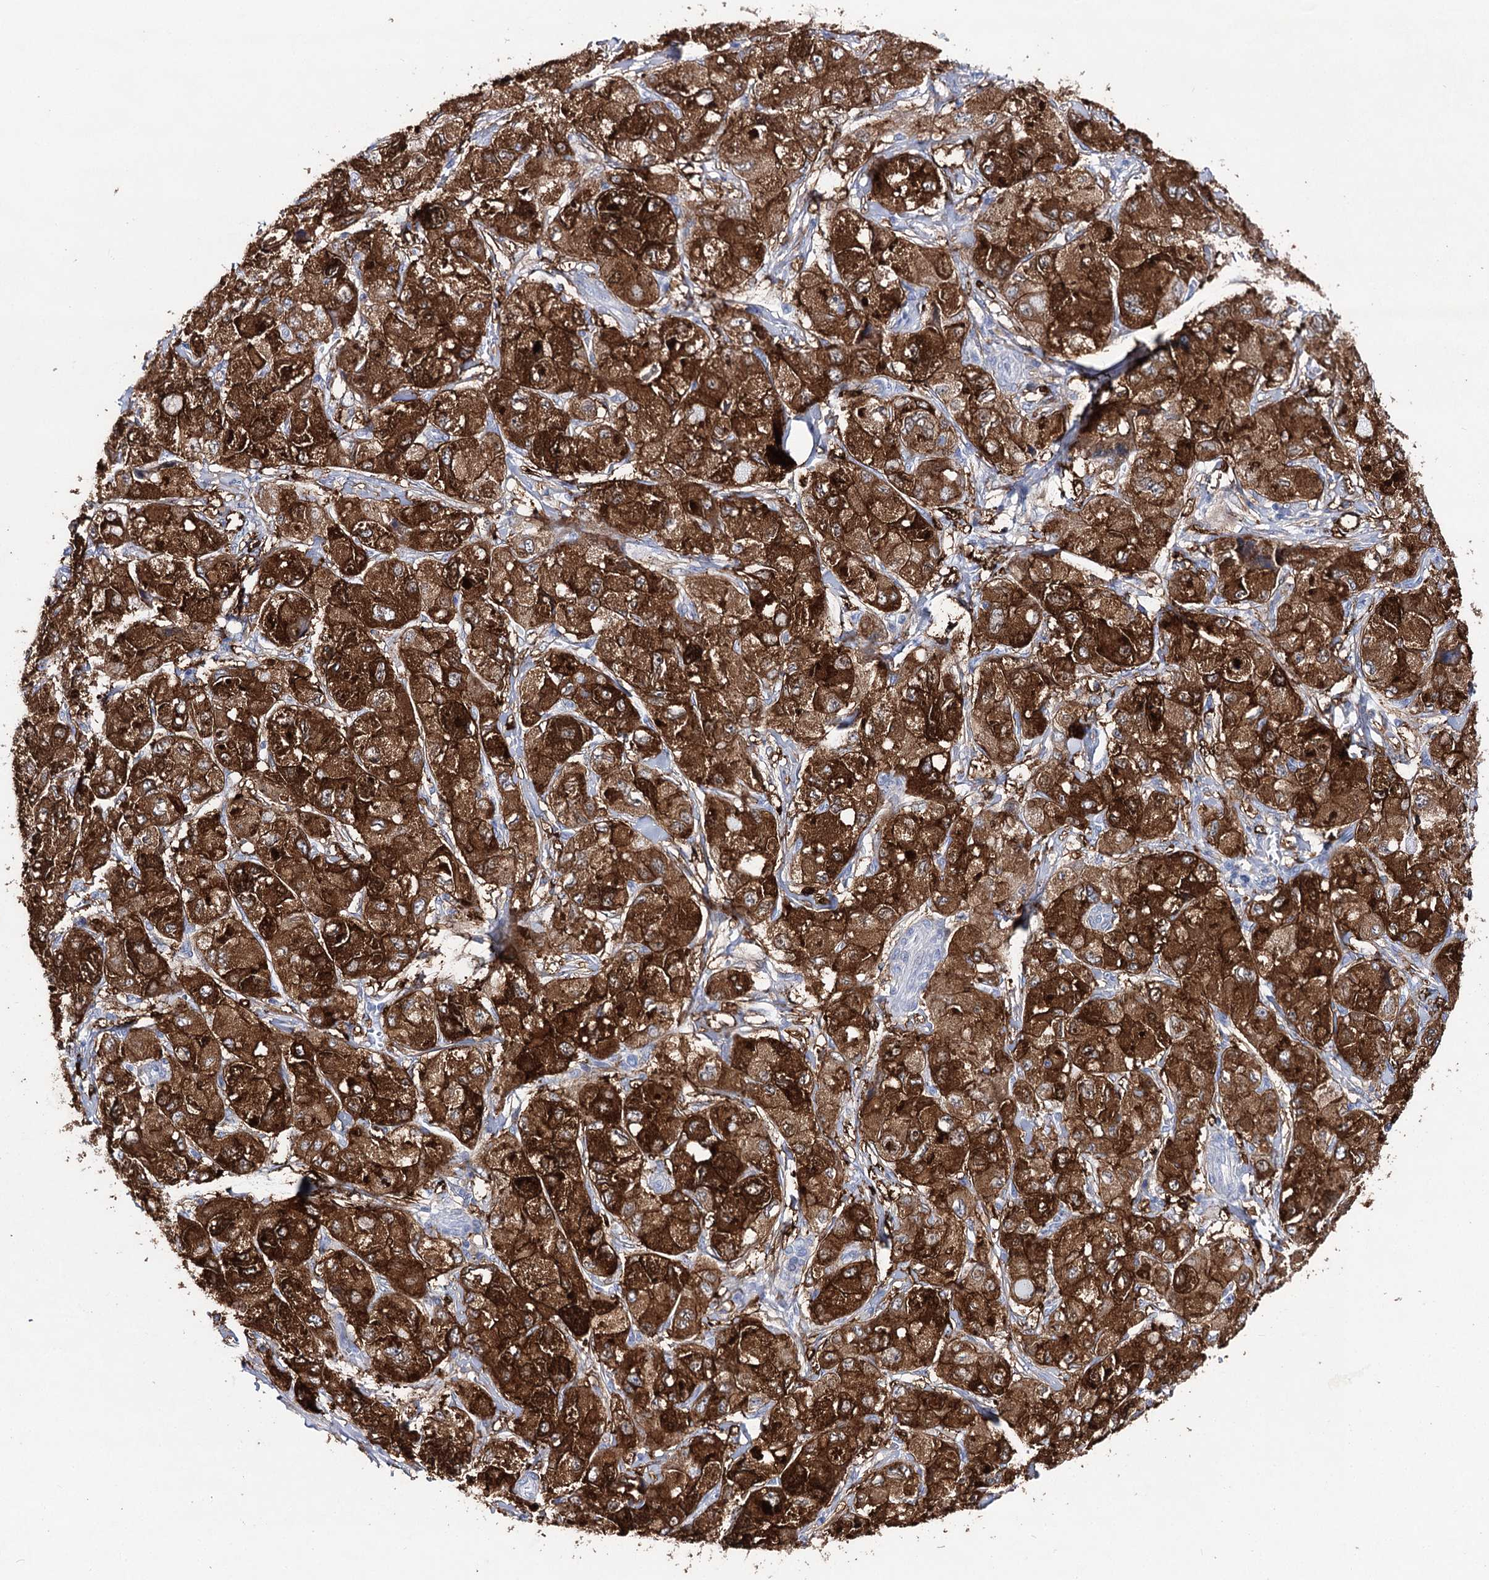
{"staining": {"intensity": "strong", "quantity": ">75%", "location": "cytoplasmic/membranous"}, "tissue": "liver cancer", "cell_type": "Tumor cells", "image_type": "cancer", "snomed": [{"axis": "morphology", "description": "Carcinoma, Hepatocellular, NOS"}, {"axis": "topography", "description": "Liver"}], "caption": "Immunohistochemical staining of liver cancer demonstrates high levels of strong cytoplasmic/membranous staining in about >75% of tumor cells.", "gene": "UGDH", "patient": {"sex": "male", "age": 80}}